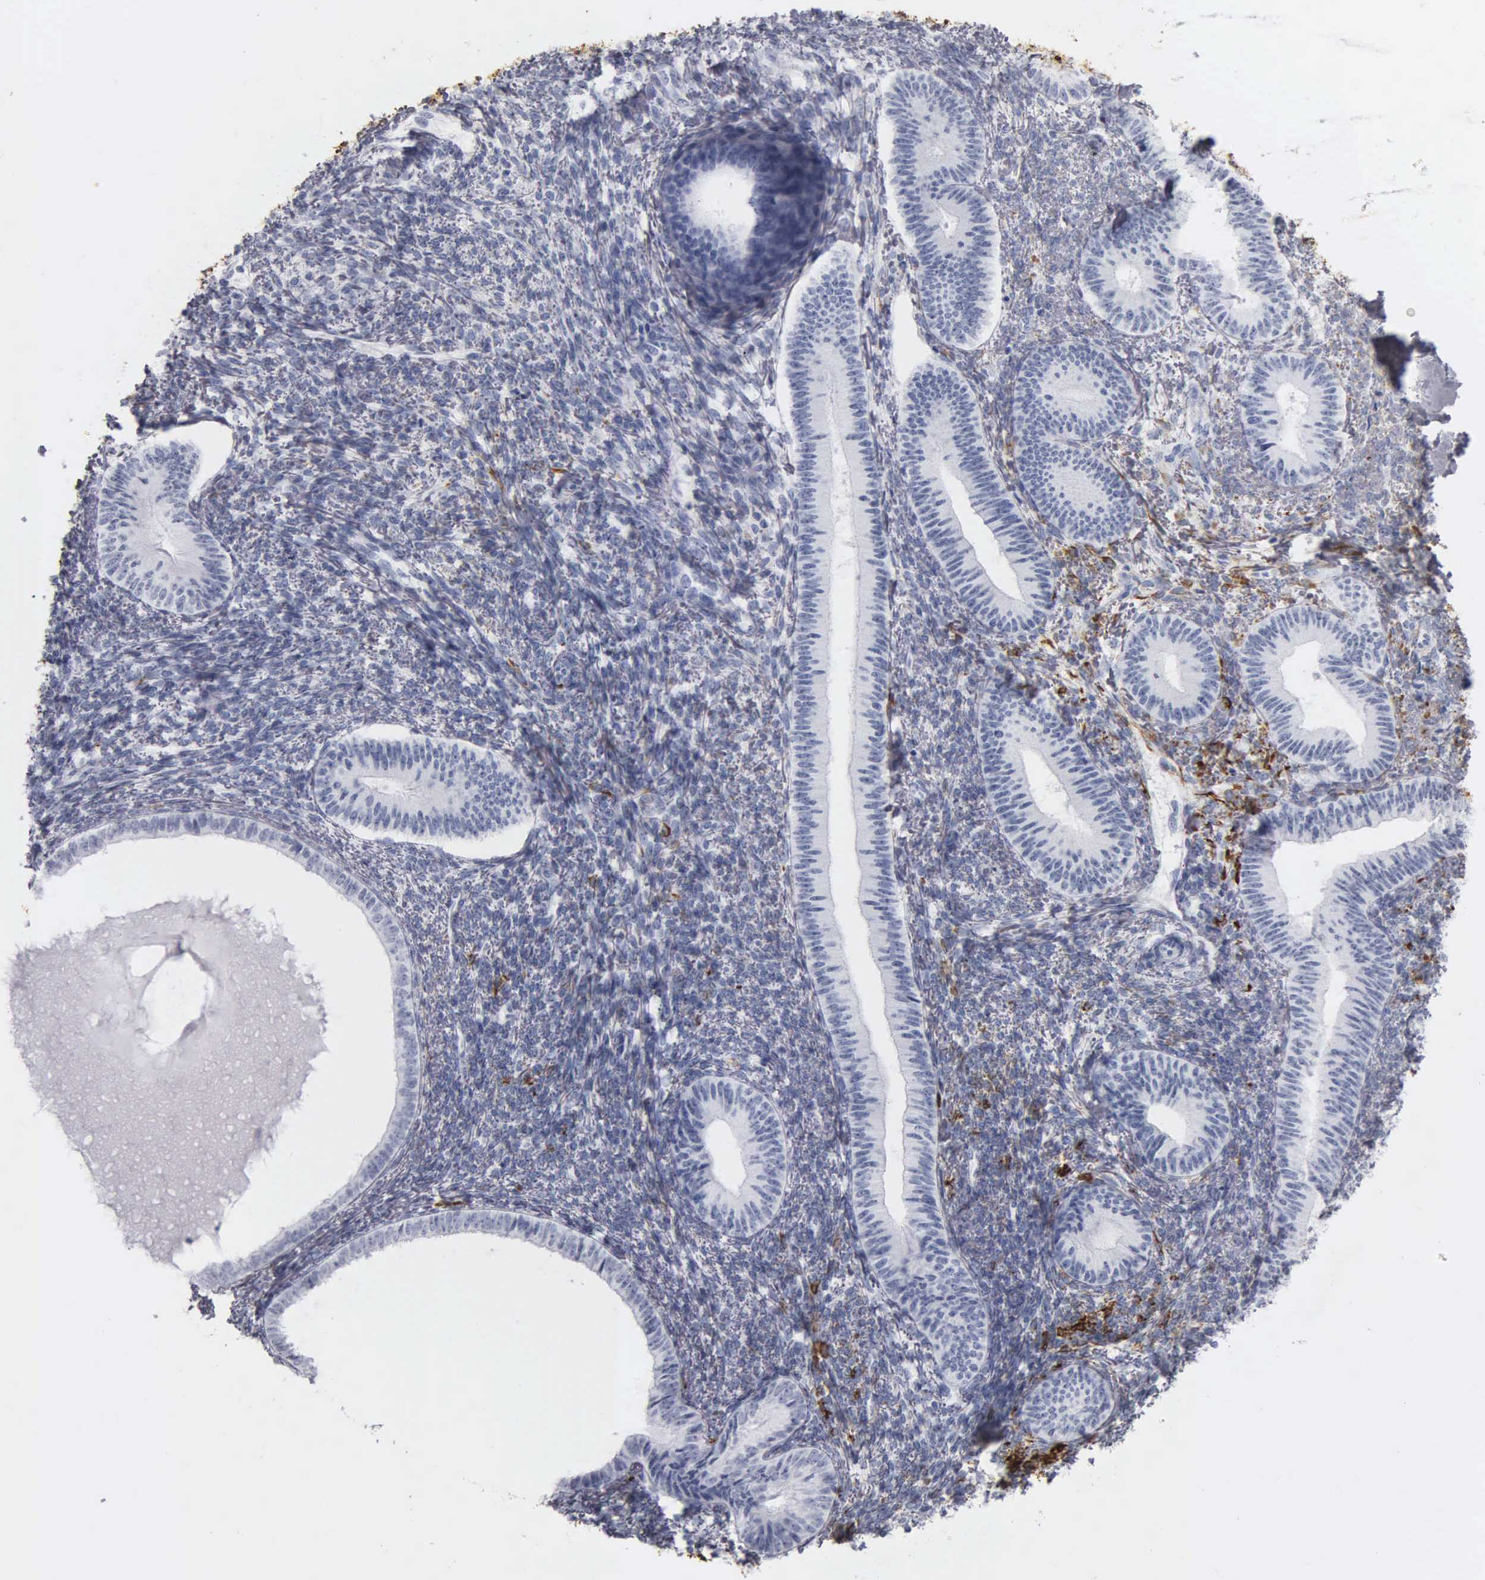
{"staining": {"intensity": "negative", "quantity": "none", "location": "none"}, "tissue": "endometrium", "cell_type": "Cells in endometrial stroma", "image_type": "normal", "snomed": [{"axis": "morphology", "description": "Normal tissue, NOS"}, {"axis": "topography", "description": "Endometrium"}], "caption": "High power microscopy image of an immunohistochemistry photomicrograph of benign endometrium, revealing no significant positivity in cells in endometrial stroma. (DAB (3,3'-diaminobenzidine) immunohistochemistry (IHC) visualized using brightfield microscopy, high magnification).", "gene": "DES", "patient": {"sex": "female", "age": 82}}